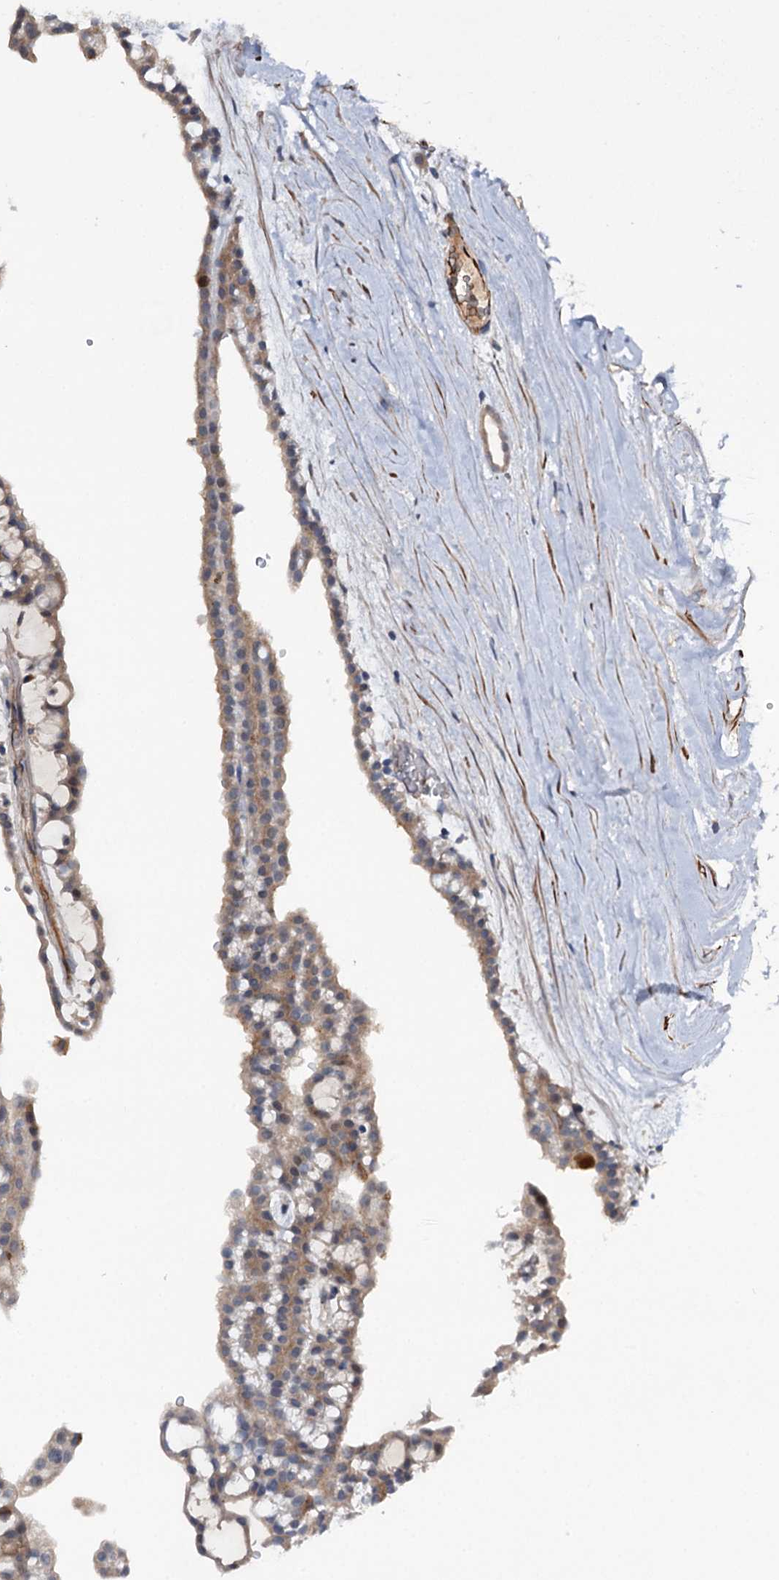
{"staining": {"intensity": "weak", "quantity": ">75%", "location": "cytoplasmic/membranous"}, "tissue": "renal cancer", "cell_type": "Tumor cells", "image_type": "cancer", "snomed": [{"axis": "morphology", "description": "Adenocarcinoma, NOS"}, {"axis": "topography", "description": "Kidney"}], "caption": "Immunohistochemical staining of human renal cancer (adenocarcinoma) shows low levels of weak cytoplasmic/membranous protein expression in about >75% of tumor cells.", "gene": "NCAPD2", "patient": {"sex": "male", "age": 63}}